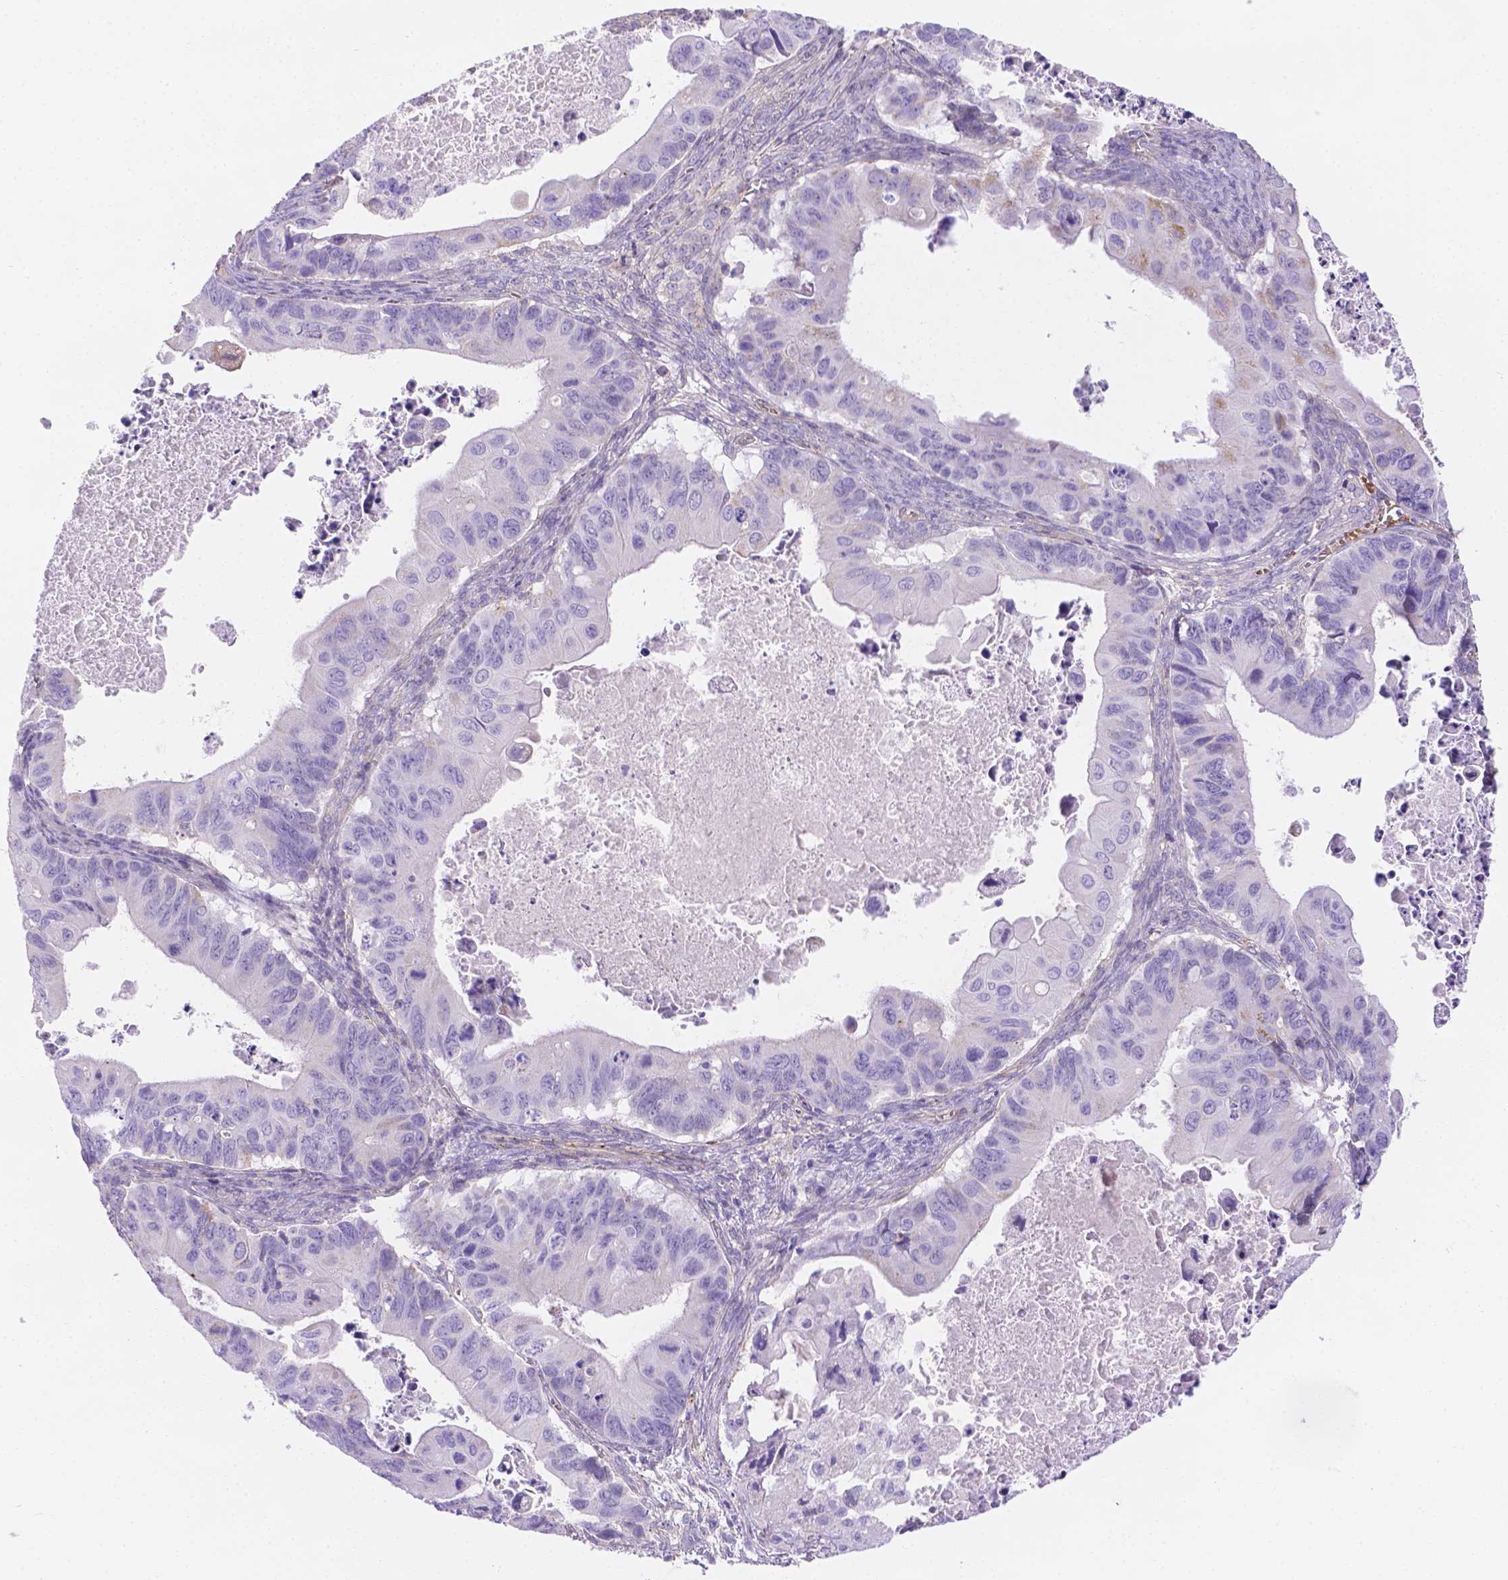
{"staining": {"intensity": "negative", "quantity": "none", "location": "none"}, "tissue": "ovarian cancer", "cell_type": "Tumor cells", "image_type": "cancer", "snomed": [{"axis": "morphology", "description": "Cystadenocarcinoma, mucinous, NOS"}, {"axis": "topography", "description": "Ovary"}], "caption": "This is an IHC histopathology image of mucinous cystadenocarcinoma (ovarian). There is no staining in tumor cells.", "gene": "SLC40A1", "patient": {"sex": "female", "age": 64}}